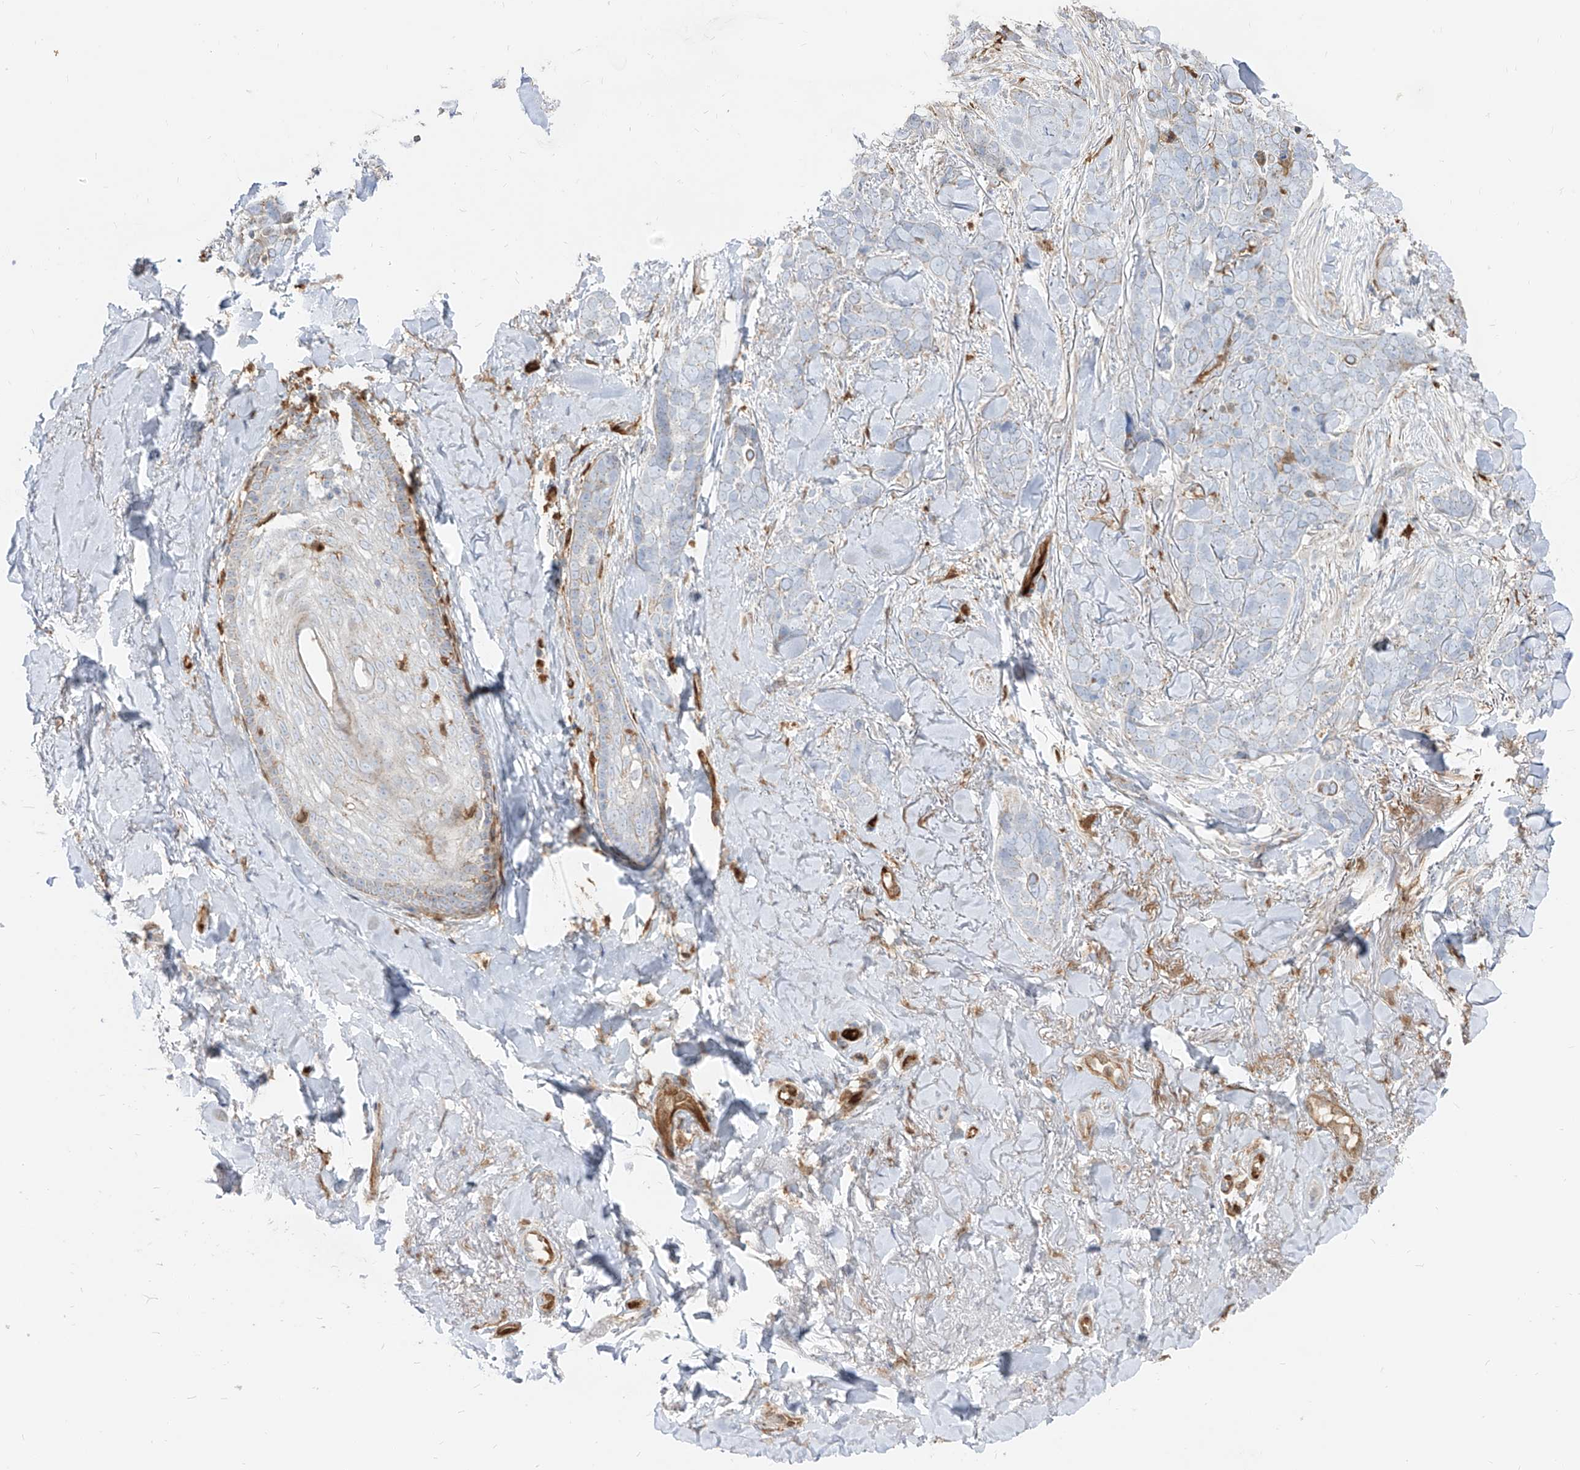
{"staining": {"intensity": "negative", "quantity": "none", "location": "none"}, "tissue": "skin cancer", "cell_type": "Tumor cells", "image_type": "cancer", "snomed": [{"axis": "morphology", "description": "Basal cell carcinoma"}, {"axis": "topography", "description": "Skin"}], "caption": "This is a photomicrograph of immunohistochemistry (IHC) staining of skin cancer (basal cell carcinoma), which shows no staining in tumor cells.", "gene": "KYNU", "patient": {"sex": "female", "age": 82}}